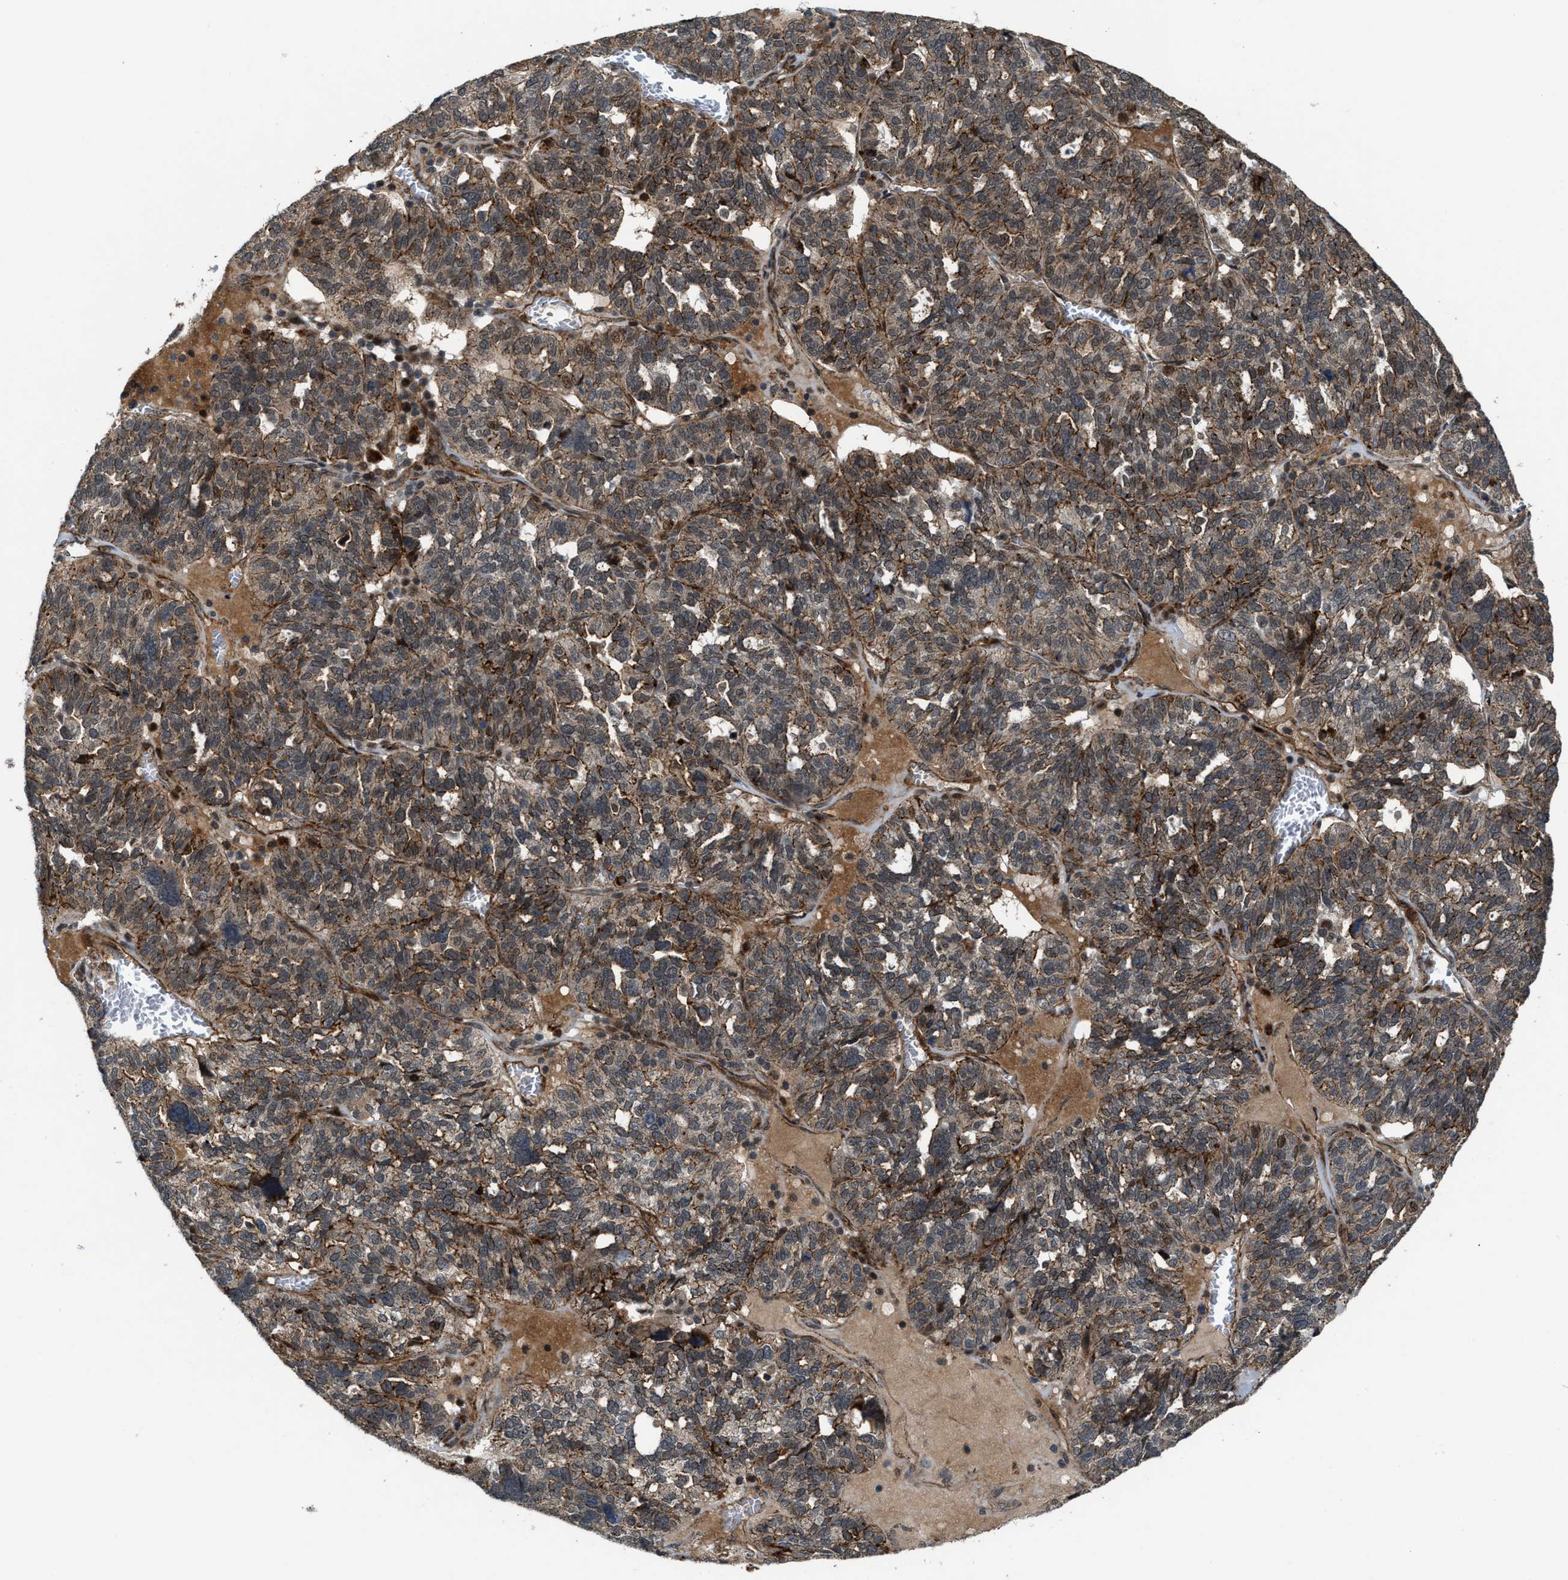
{"staining": {"intensity": "moderate", "quantity": ">75%", "location": "cytoplasmic/membranous,nuclear"}, "tissue": "ovarian cancer", "cell_type": "Tumor cells", "image_type": "cancer", "snomed": [{"axis": "morphology", "description": "Cystadenocarcinoma, serous, NOS"}, {"axis": "topography", "description": "Ovary"}], "caption": "Ovarian cancer stained with a protein marker exhibits moderate staining in tumor cells.", "gene": "DPF2", "patient": {"sex": "female", "age": 59}}